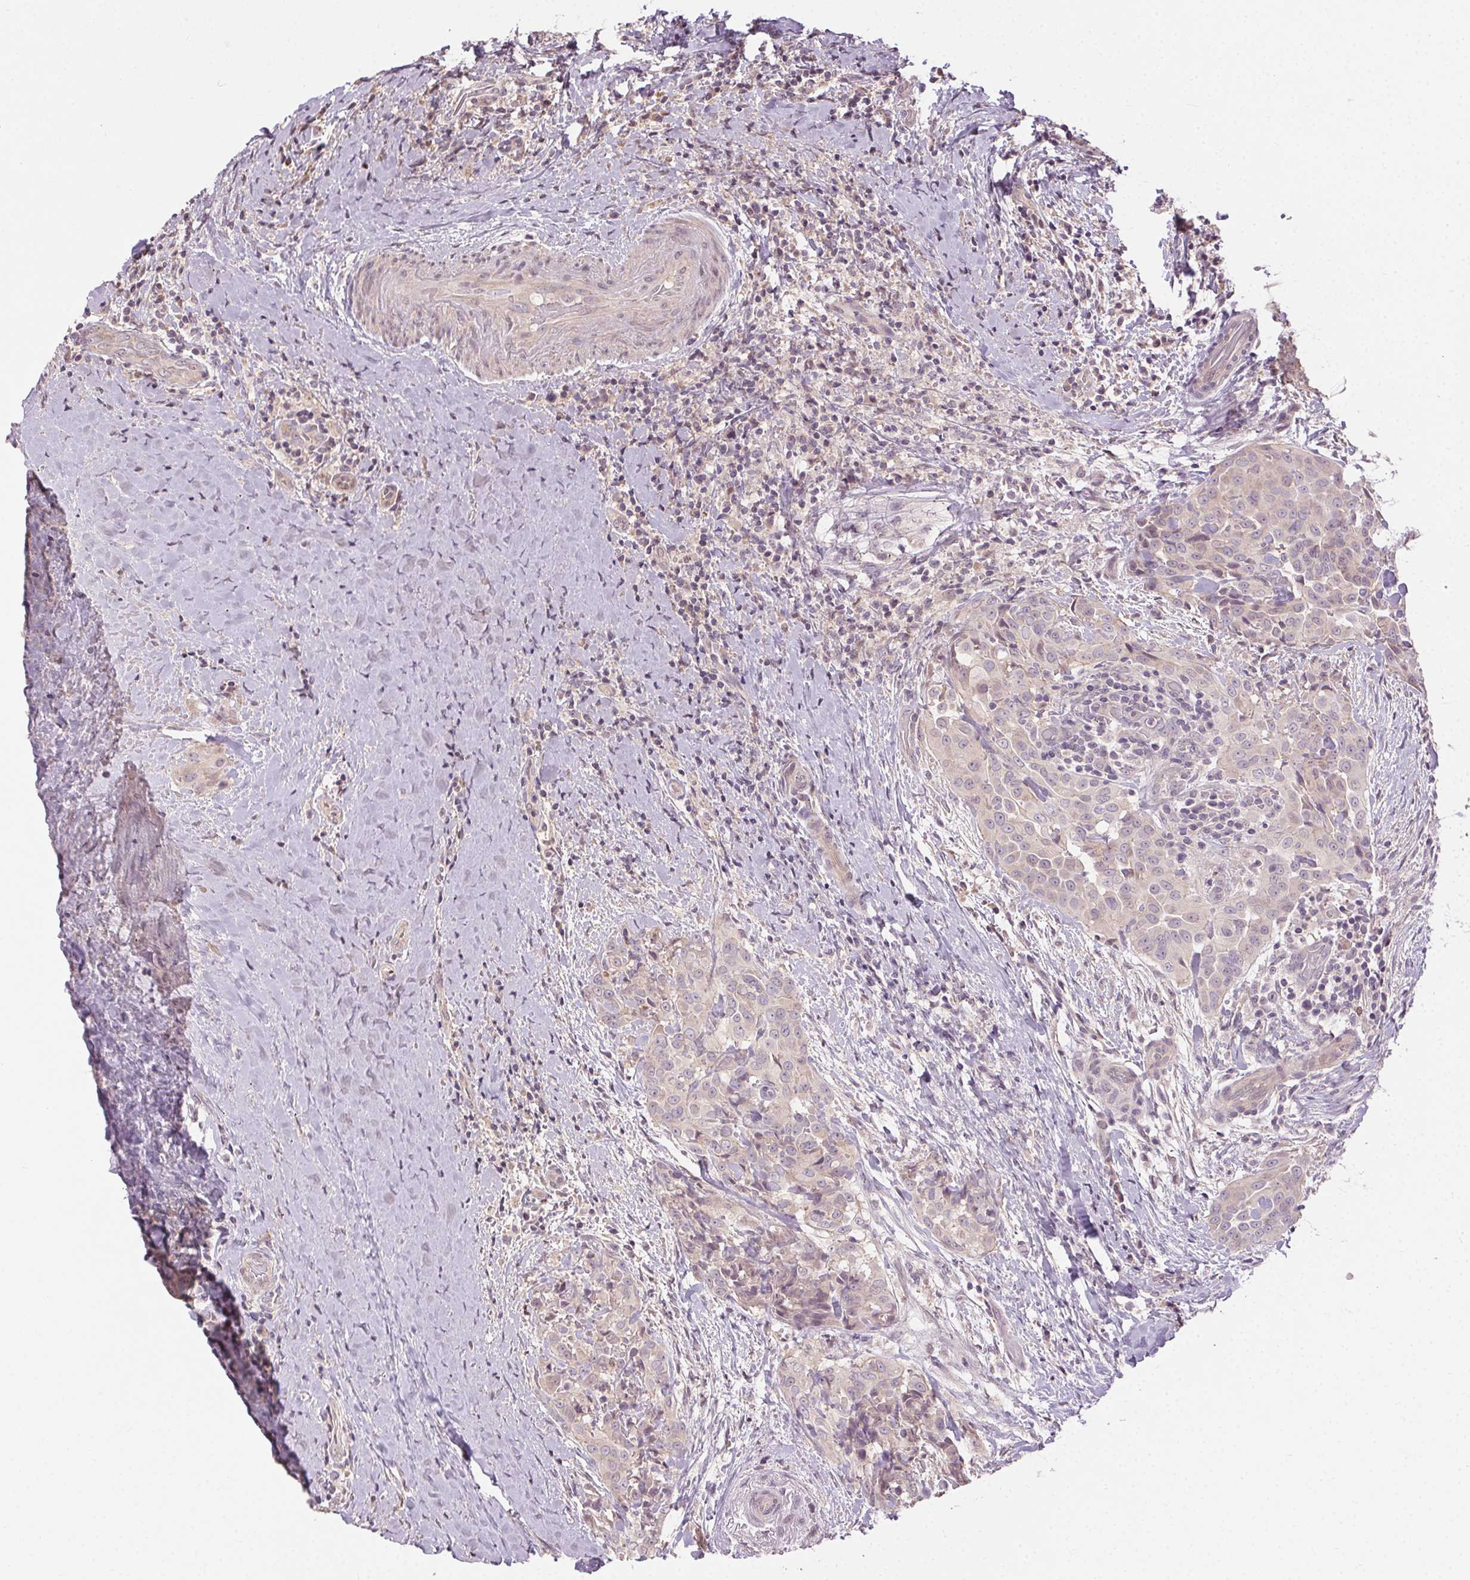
{"staining": {"intensity": "negative", "quantity": "none", "location": "none"}, "tissue": "thyroid cancer", "cell_type": "Tumor cells", "image_type": "cancer", "snomed": [{"axis": "morphology", "description": "Papillary adenocarcinoma, NOS"}, {"axis": "morphology", "description": "Papillary adenoma metastatic"}, {"axis": "topography", "description": "Thyroid gland"}], "caption": "Immunohistochemistry photomicrograph of human thyroid cancer (papillary adenoma metastatic) stained for a protein (brown), which exhibits no staining in tumor cells. (DAB immunohistochemistry (IHC), high magnification).", "gene": "ATP1B3", "patient": {"sex": "female", "age": 50}}